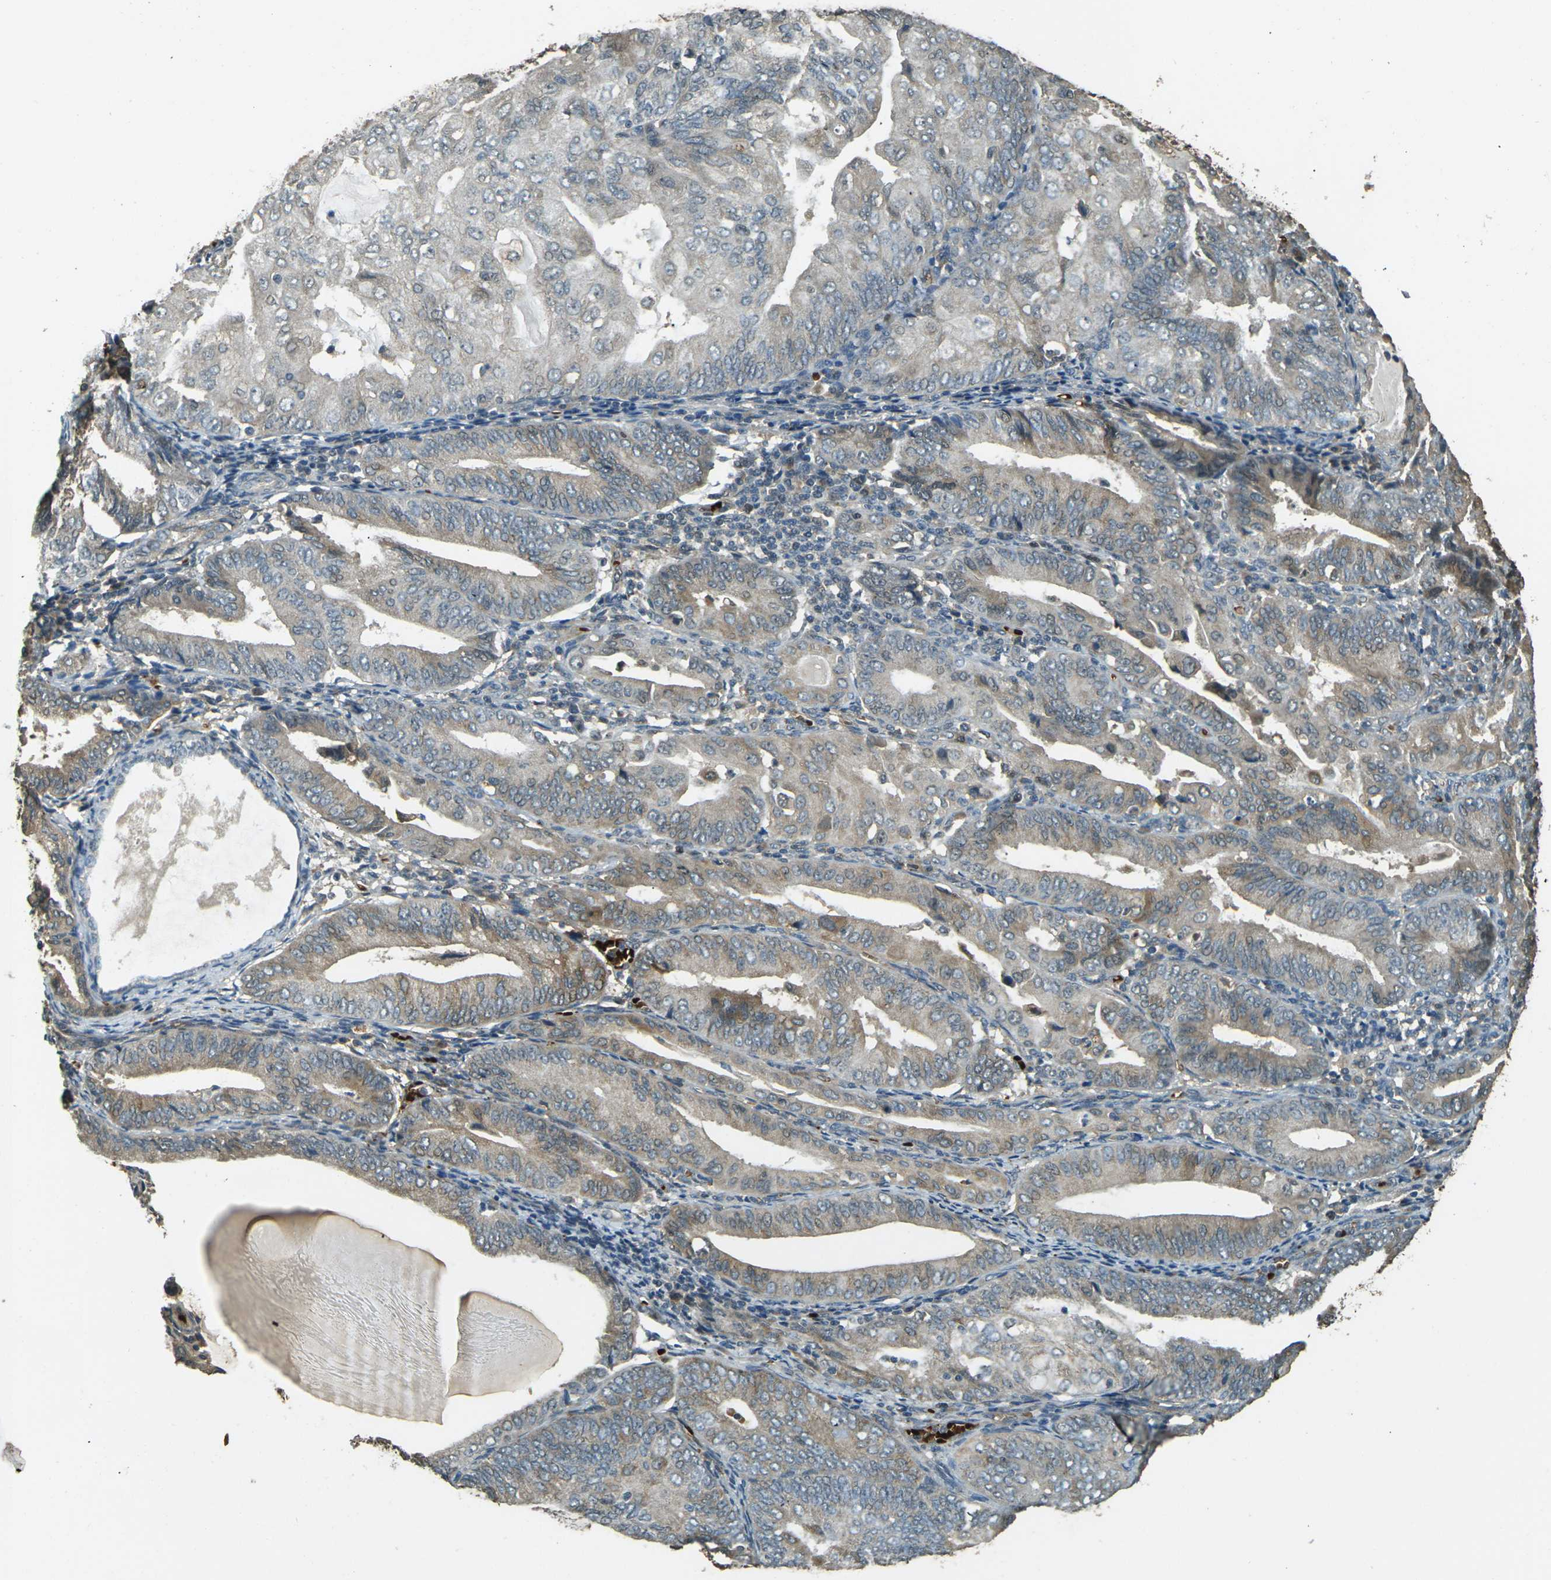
{"staining": {"intensity": "moderate", "quantity": "25%-75%", "location": "cytoplasmic/membranous"}, "tissue": "endometrial cancer", "cell_type": "Tumor cells", "image_type": "cancer", "snomed": [{"axis": "morphology", "description": "Adenocarcinoma, NOS"}, {"axis": "topography", "description": "Endometrium"}], "caption": "IHC of endometrial cancer (adenocarcinoma) reveals medium levels of moderate cytoplasmic/membranous staining in about 25%-75% of tumor cells. The staining is performed using DAB brown chromogen to label protein expression. The nuclei are counter-stained blue using hematoxylin.", "gene": "TOR1A", "patient": {"sex": "female", "age": 81}}